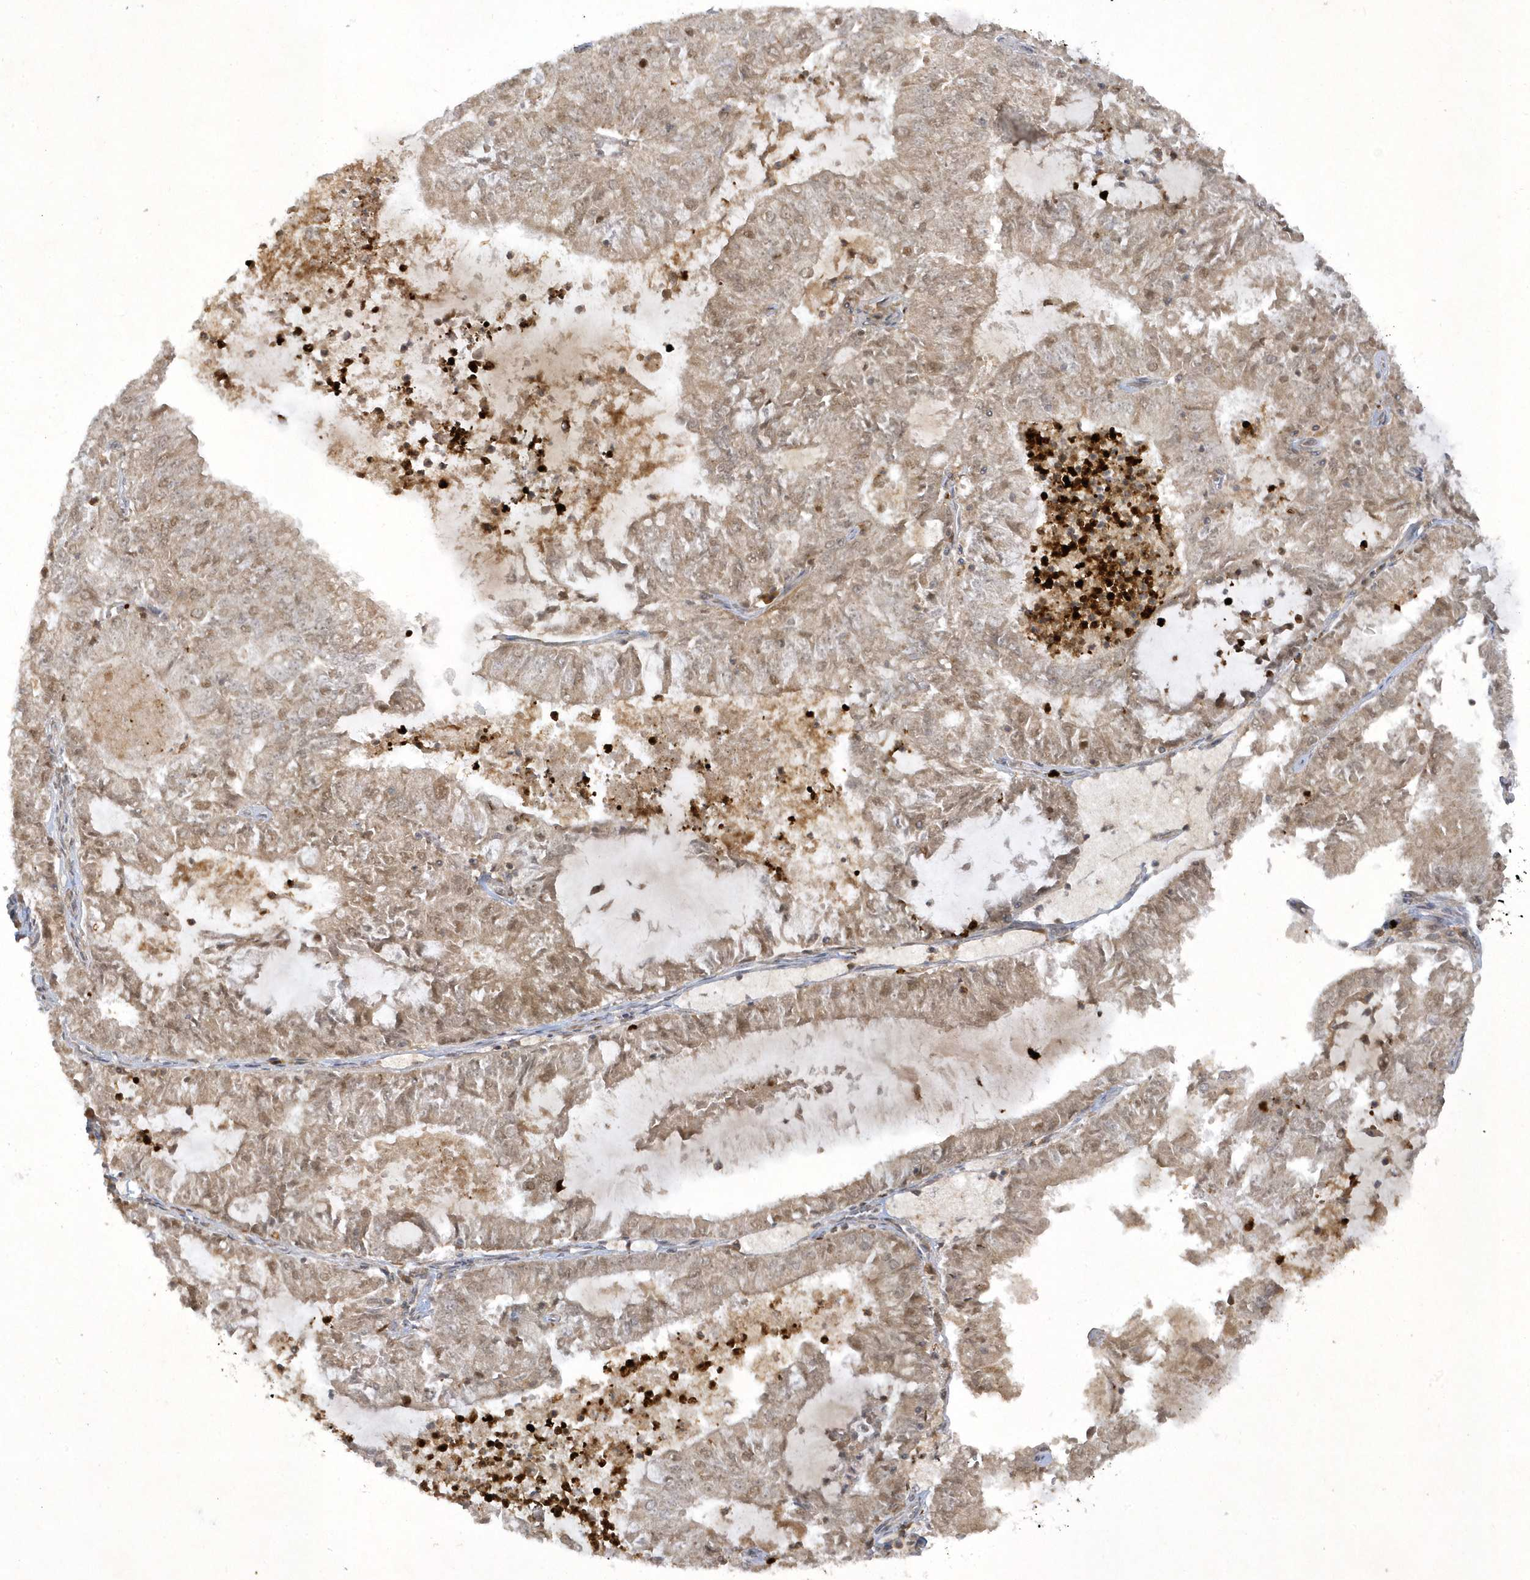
{"staining": {"intensity": "weak", "quantity": ">75%", "location": "cytoplasmic/membranous,nuclear"}, "tissue": "endometrial cancer", "cell_type": "Tumor cells", "image_type": "cancer", "snomed": [{"axis": "morphology", "description": "Adenocarcinoma, NOS"}, {"axis": "topography", "description": "Endometrium"}], "caption": "Endometrial cancer was stained to show a protein in brown. There is low levels of weak cytoplasmic/membranous and nuclear expression in approximately >75% of tumor cells.", "gene": "ZNF213", "patient": {"sex": "female", "age": 57}}